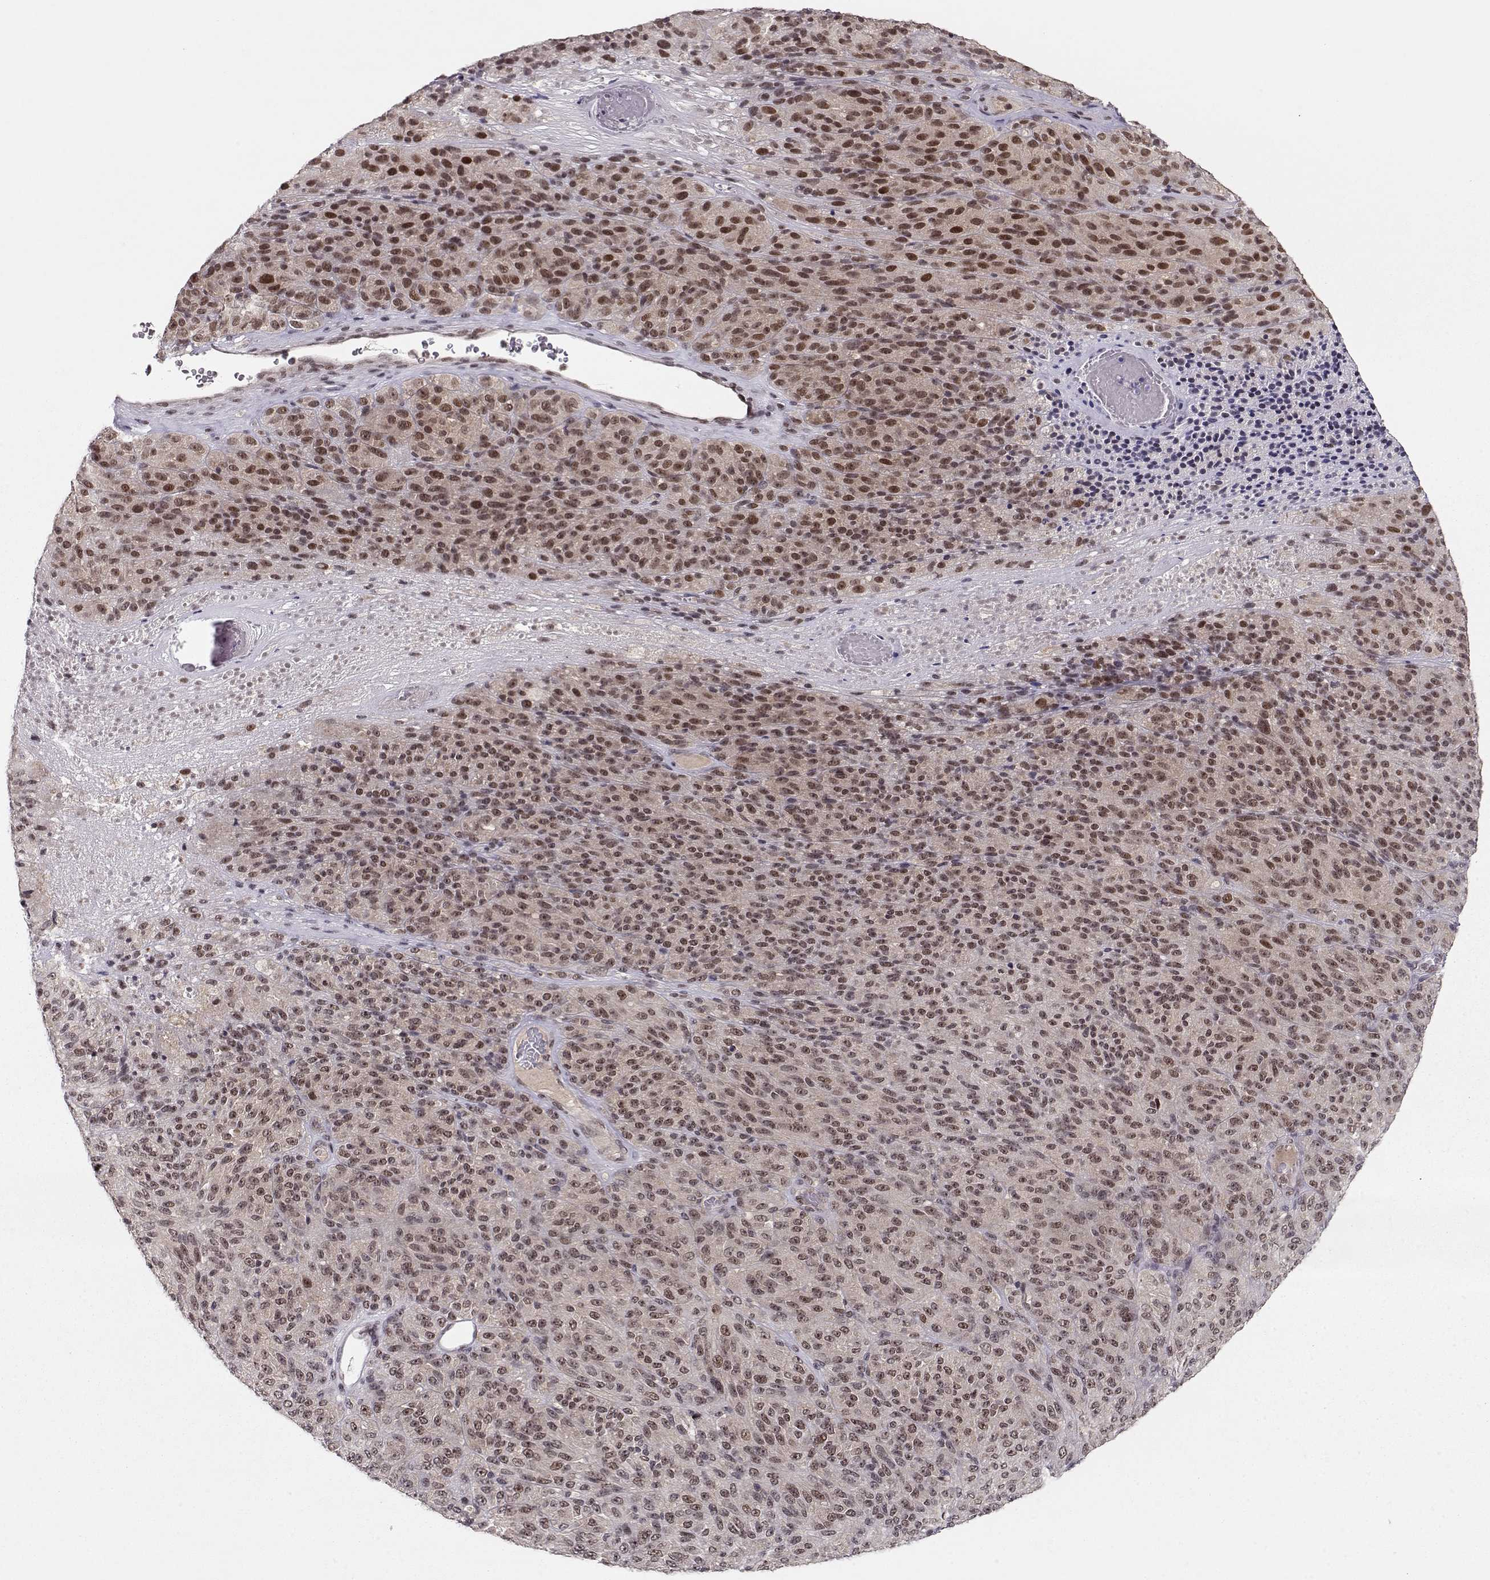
{"staining": {"intensity": "moderate", "quantity": "25%-75%", "location": "nuclear"}, "tissue": "melanoma", "cell_type": "Tumor cells", "image_type": "cancer", "snomed": [{"axis": "morphology", "description": "Malignant melanoma, Metastatic site"}, {"axis": "topography", "description": "Brain"}], "caption": "A brown stain highlights moderate nuclear expression of a protein in melanoma tumor cells.", "gene": "CSNK2A1", "patient": {"sex": "female", "age": 56}}